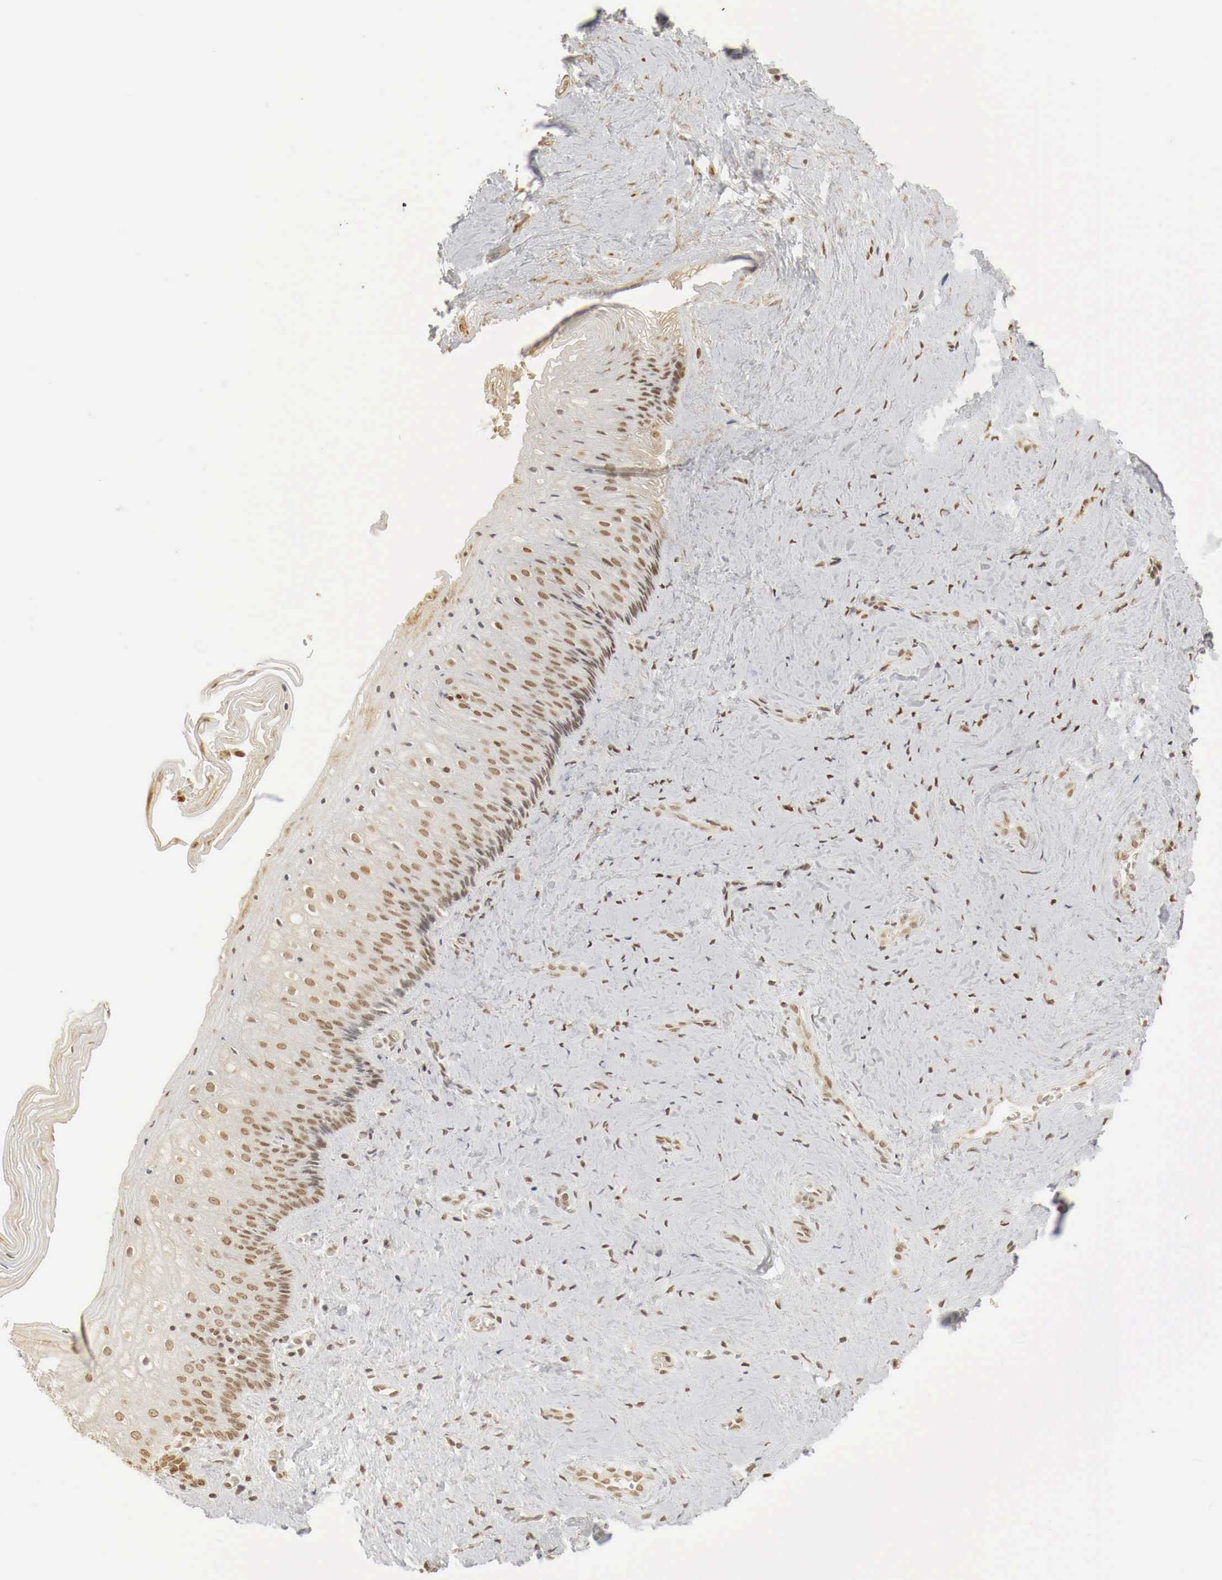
{"staining": {"intensity": "moderate", "quantity": ">75%", "location": "nuclear"}, "tissue": "vagina", "cell_type": "Squamous epithelial cells", "image_type": "normal", "snomed": [{"axis": "morphology", "description": "Normal tissue, NOS"}, {"axis": "topography", "description": "Vagina"}], "caption": "Immunohistochemistry (IHC) histopathology image of benign vagina: human vagina stained using immunohistochemistry (IHC) exhibits medium levels of moderate protein expression localized specifically in the nuclear of squamous epithelial cells, appearing as a nuclear brown color.", "gene": "ERBB4", "patient": {"sex": "female", "age": 46}}